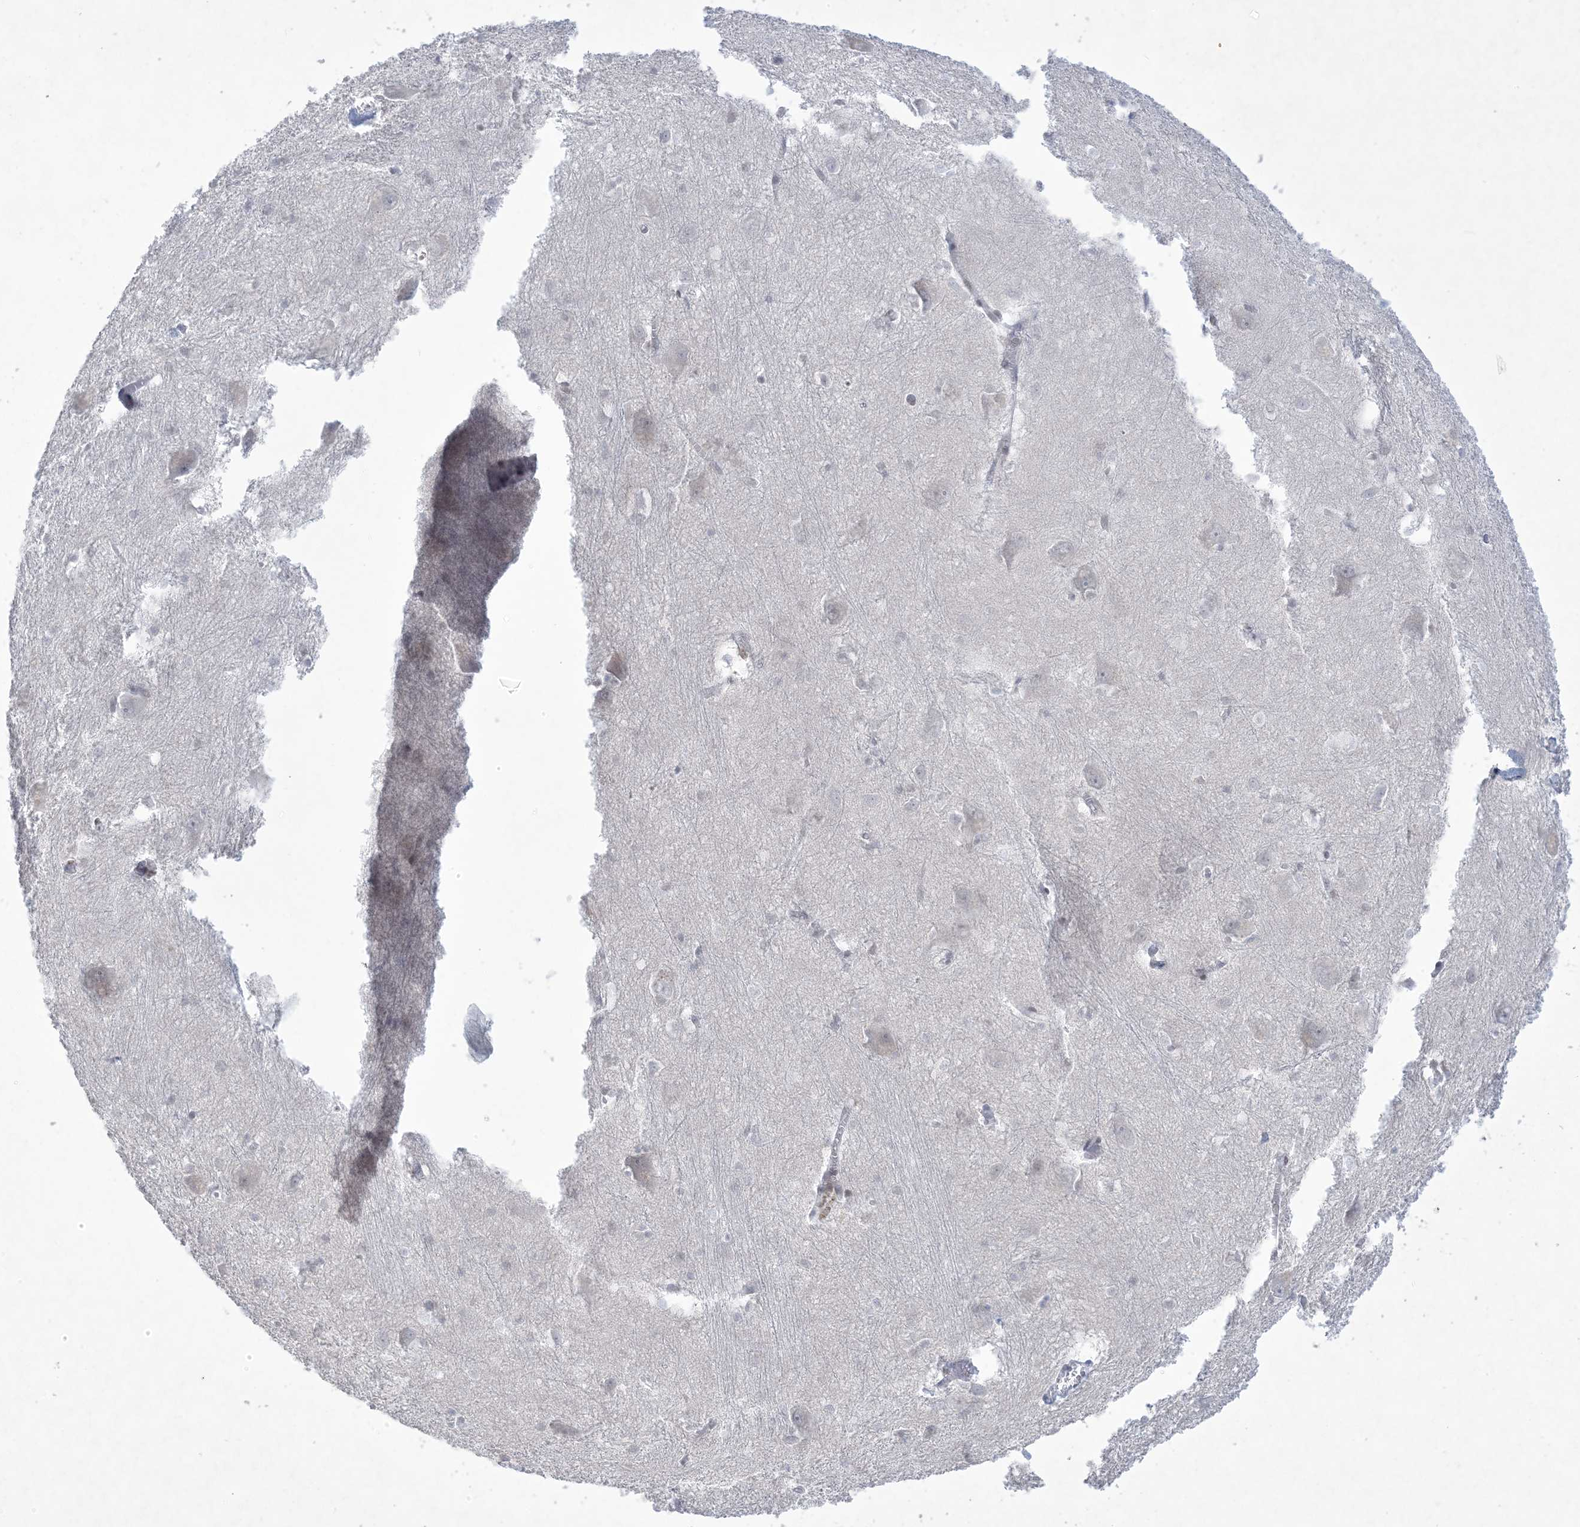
{"staining": {"intensity": "negative", "quantity": "none", "location": "none"}, "tissue": "caudate", "cell_type": "Glial cells", "image_type": "normal", "snomed": [{"axis": "morphology", "description": "Normal tissue, NOS"}, {"axis": "topography", "description": "Lateral ventricle wall"}], "caption": "This histopathology image is of unremarkable caudate stained with IHC to label a protein in brown with the nuclei are counter-stained blue. There is no positivity in glial cells.", "gene": "HOMEZ", "patient": {"sex": "male", "age": 37}}